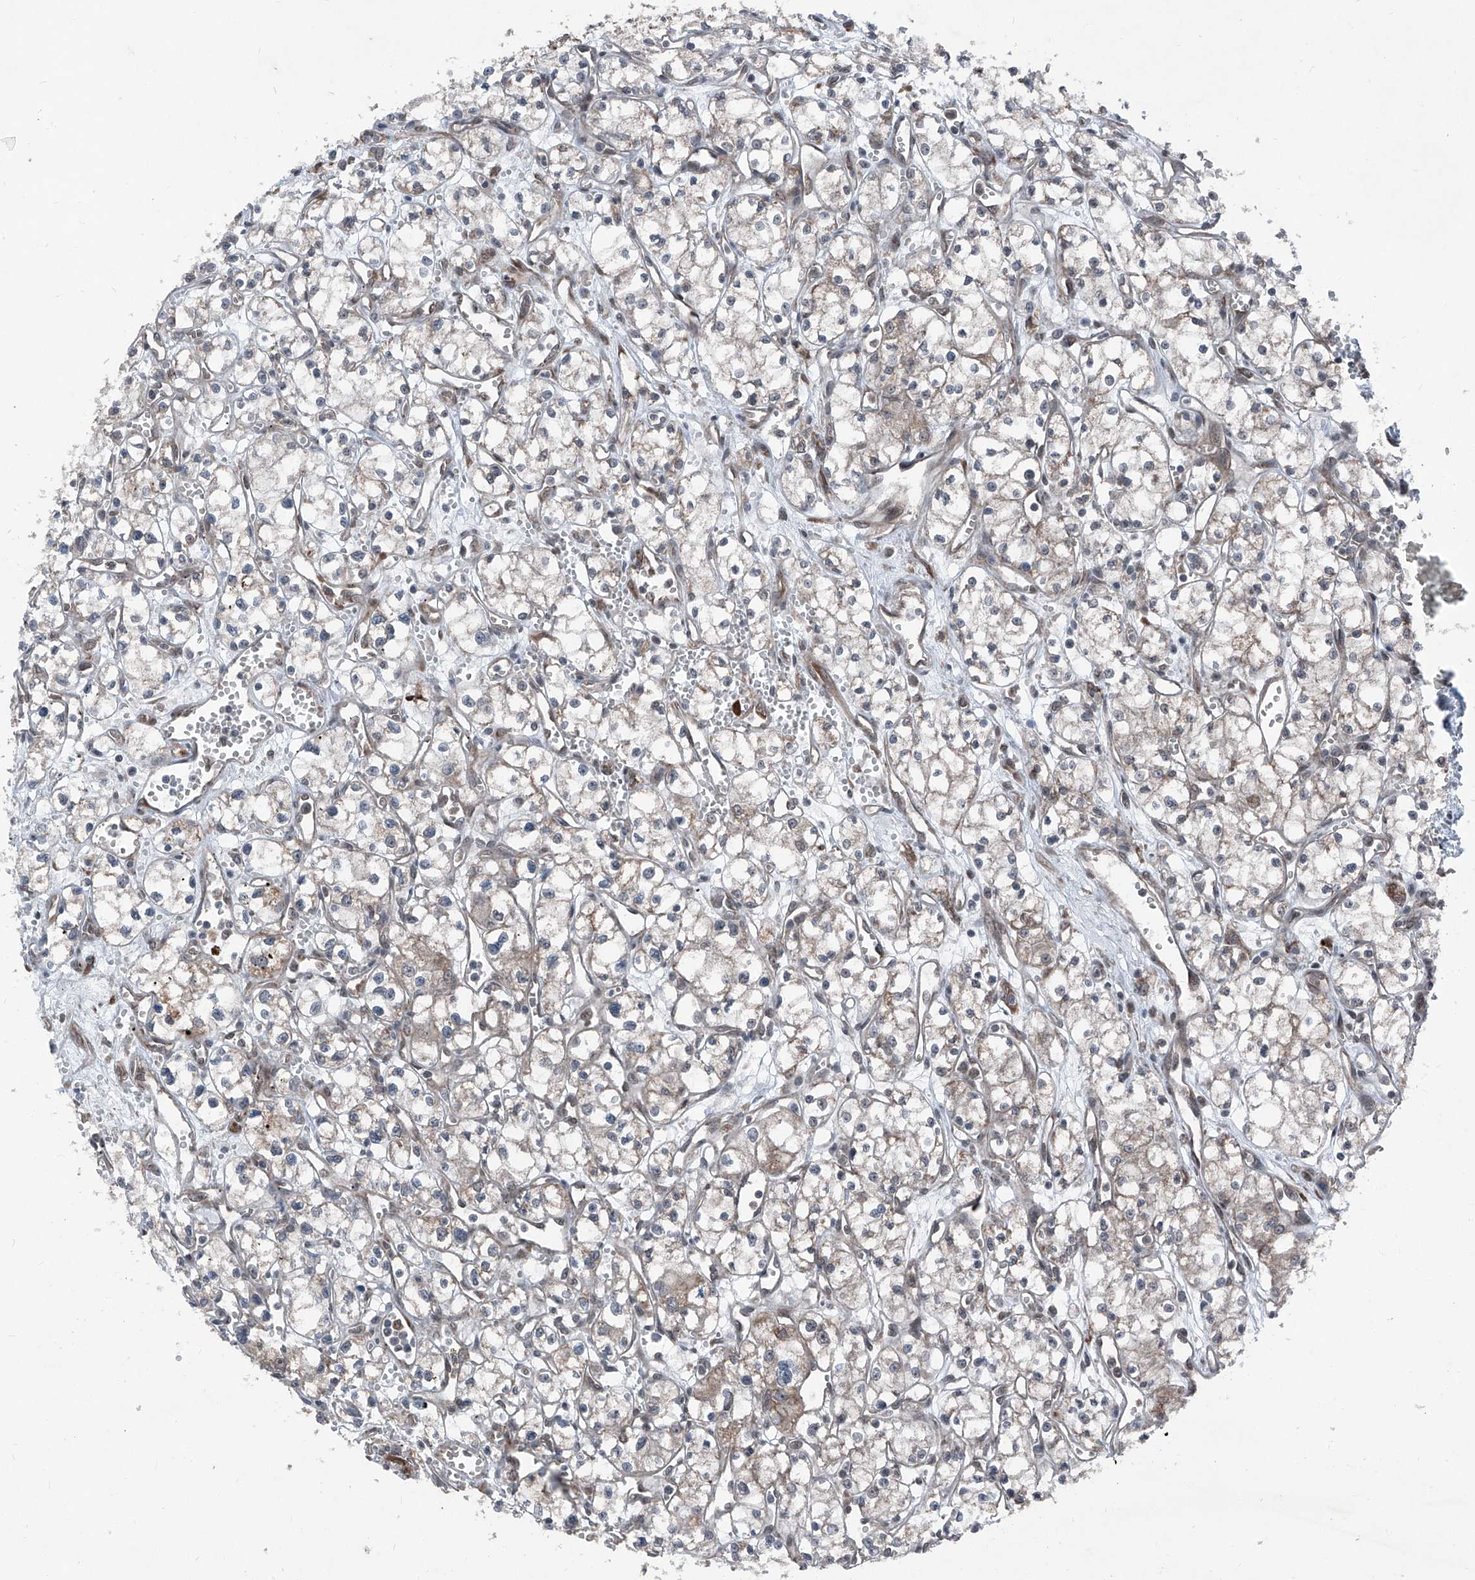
{"staining": {"intensity": "negative", "quantity": "none", "location": "none"}, "tissue": "renal cancer", "cell_type": "Tumor cells", "image_type": "cancer", "snomed": [{"axis": "morphology", "description": "Adenocarcinoma, NOS"}, {"axis": "topography", "description": "Kidney"}], "caption": "Immunohistochemical staining of renal cancer (adenocarcinoma) shows no significant positivity in tumor cells.", "gene": "COA7", "patient": {"sex": "male", "age": 59}}